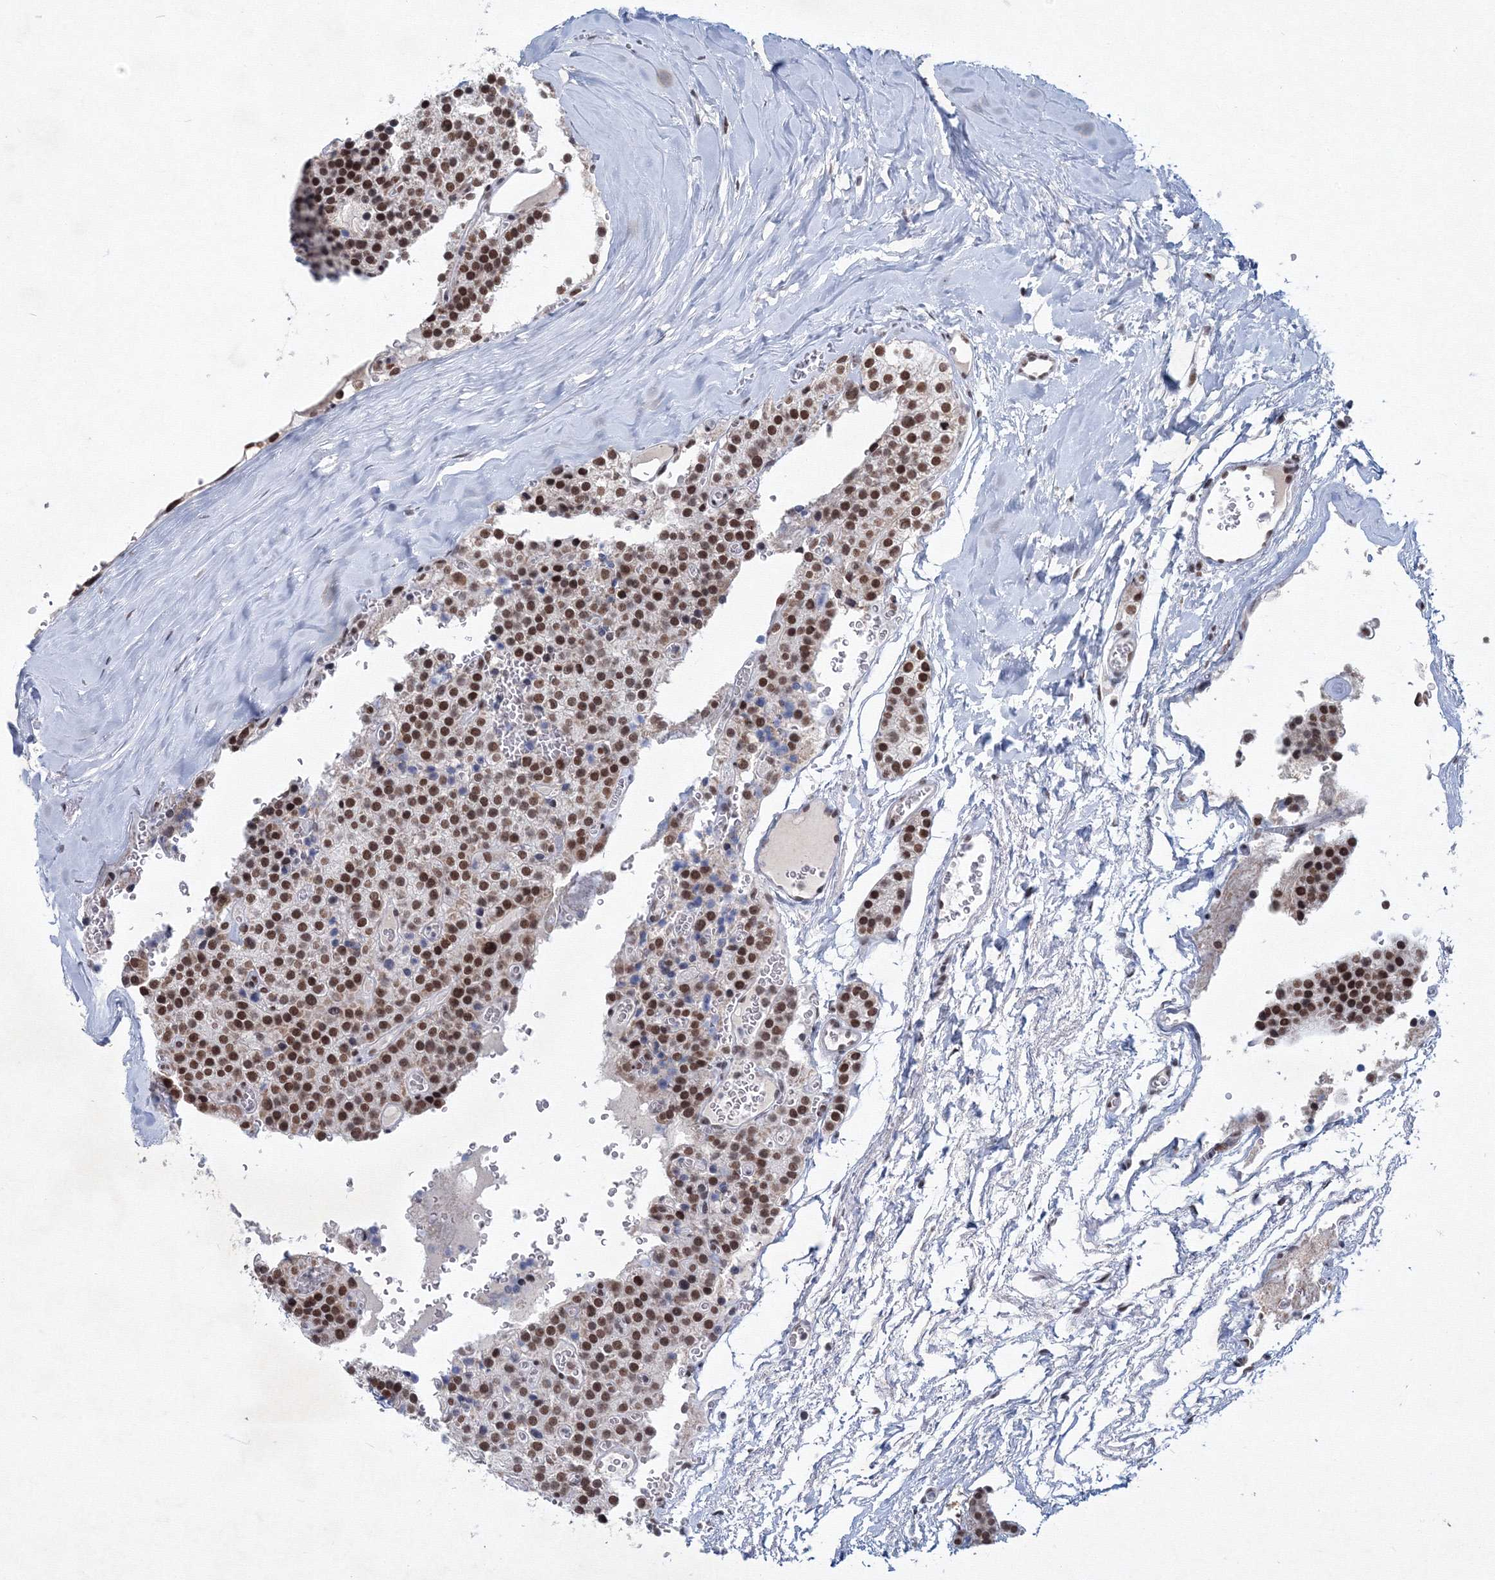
{"staining": {"intensity": "strong", "quantity": ">75%", "location": "nuclear"}, "tissue": "parathyroid gland", "cell_type": "Glandular cells", "image_type": "normal", "snomed": [{"axis": "morphology", "description": "Normal tissue, NOS"}, {"axis": "topography", "description": "Parathyroid gland"}], "caption": "Protein staining of benign parathyroid gland demonstrates strong nuclear positivity in about >75% of glandular cells.", "gene": "SF3B6", "patient": {"sex": "female", "age": 64}}